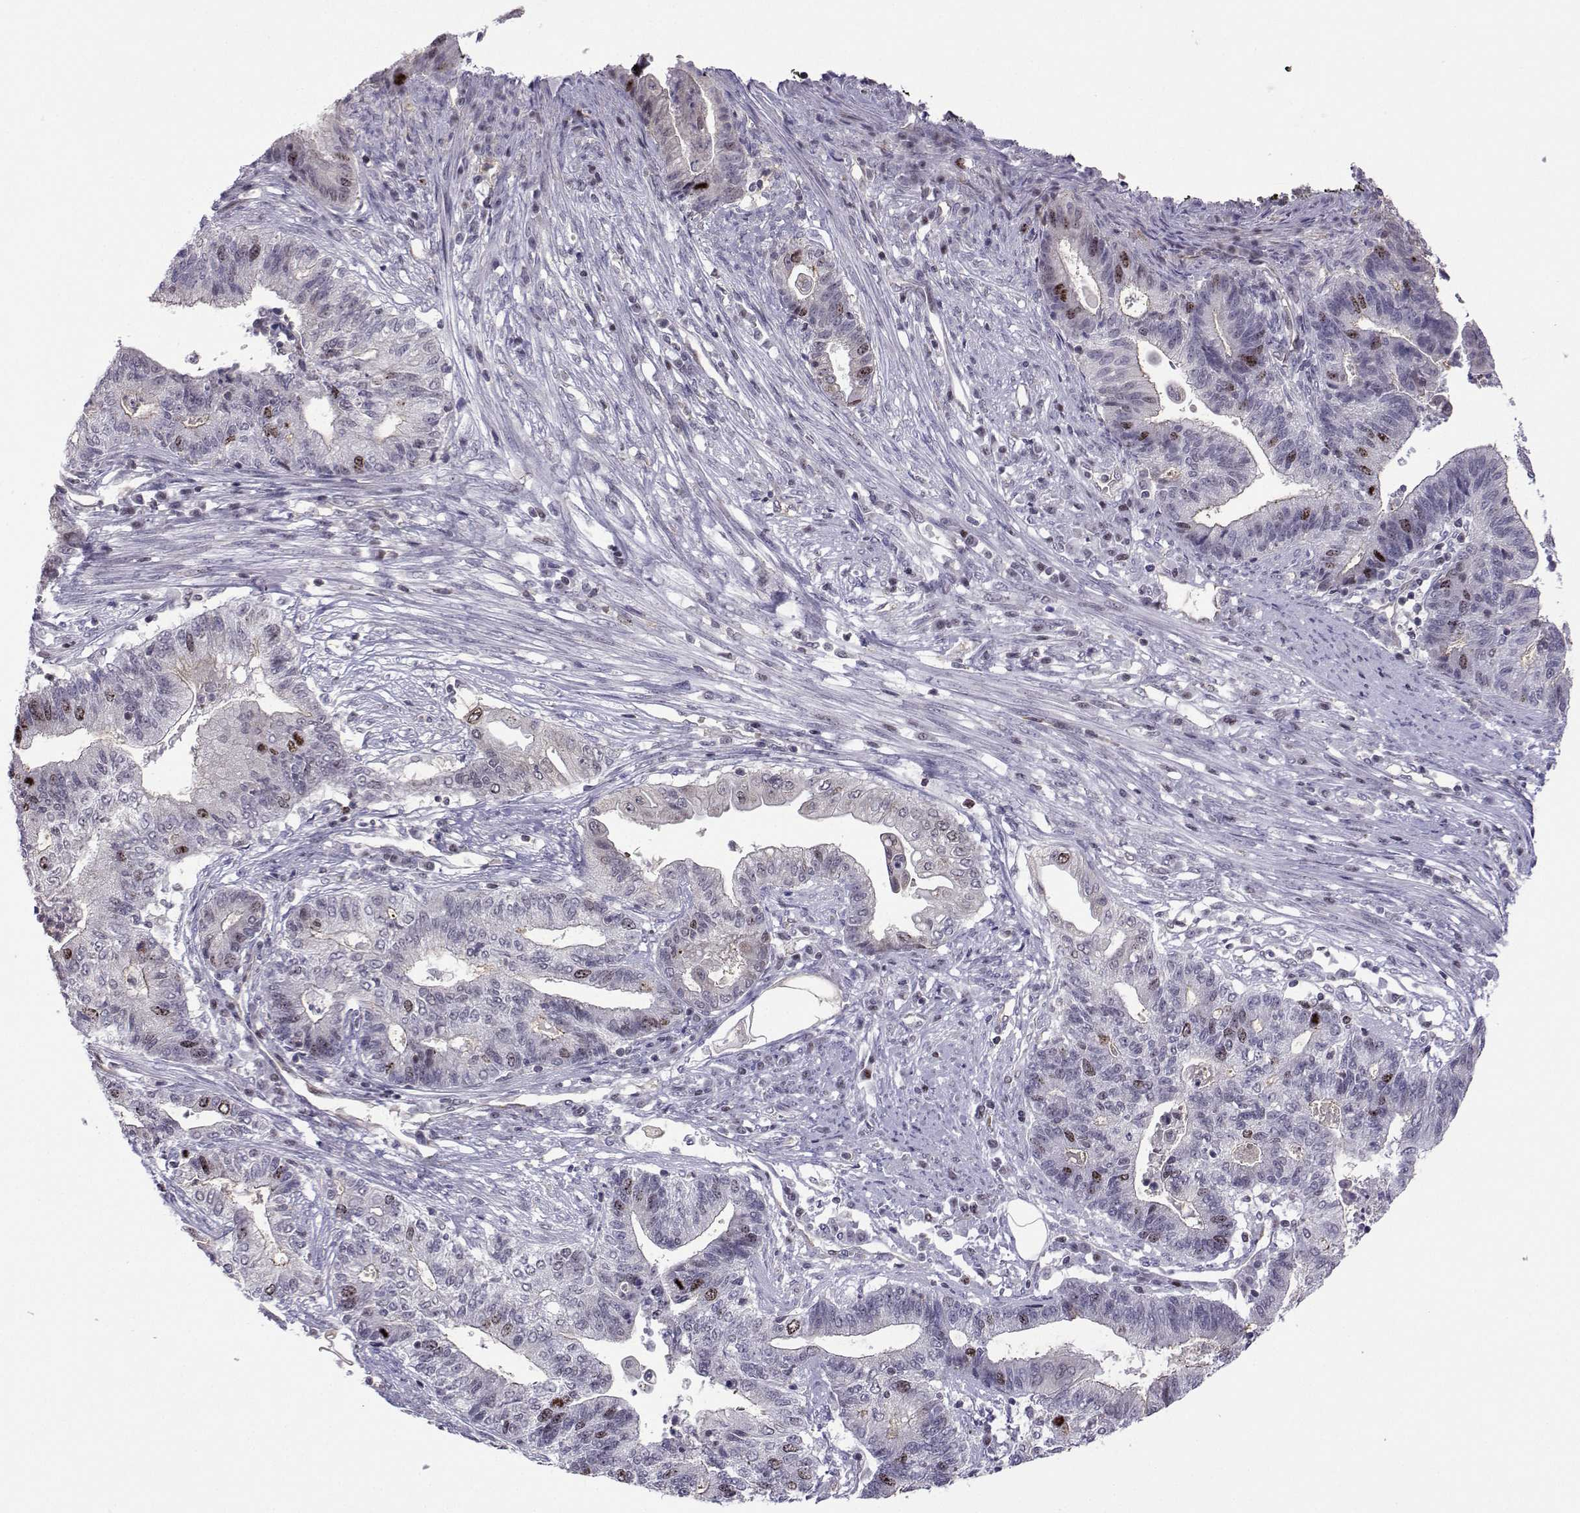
{"staining": {"intensity": "moderate", "quantity": "<25%", "location": "cytoplasmic/membranous,nuclear"}, "tissue": "endometrial cancer", "cell_type": "Tumor cells", "image_type": "cancer", "snomed": [{"axis": "morphology", "description": "Adenocarcinoma, NOS"}, {"axis": "topography", "description": "Uterus"}, {"axis": "topography", "description": "Endometrium"}], "caption": "Immunohistochemical staining of endometrial cancer exhibits low levels of moderate cytoplasmic/membranous and nuclear protein positivity in about <25% of tumor cells.", "gene": "INCENP", "patient": {"sex": "female", "age": 54}}